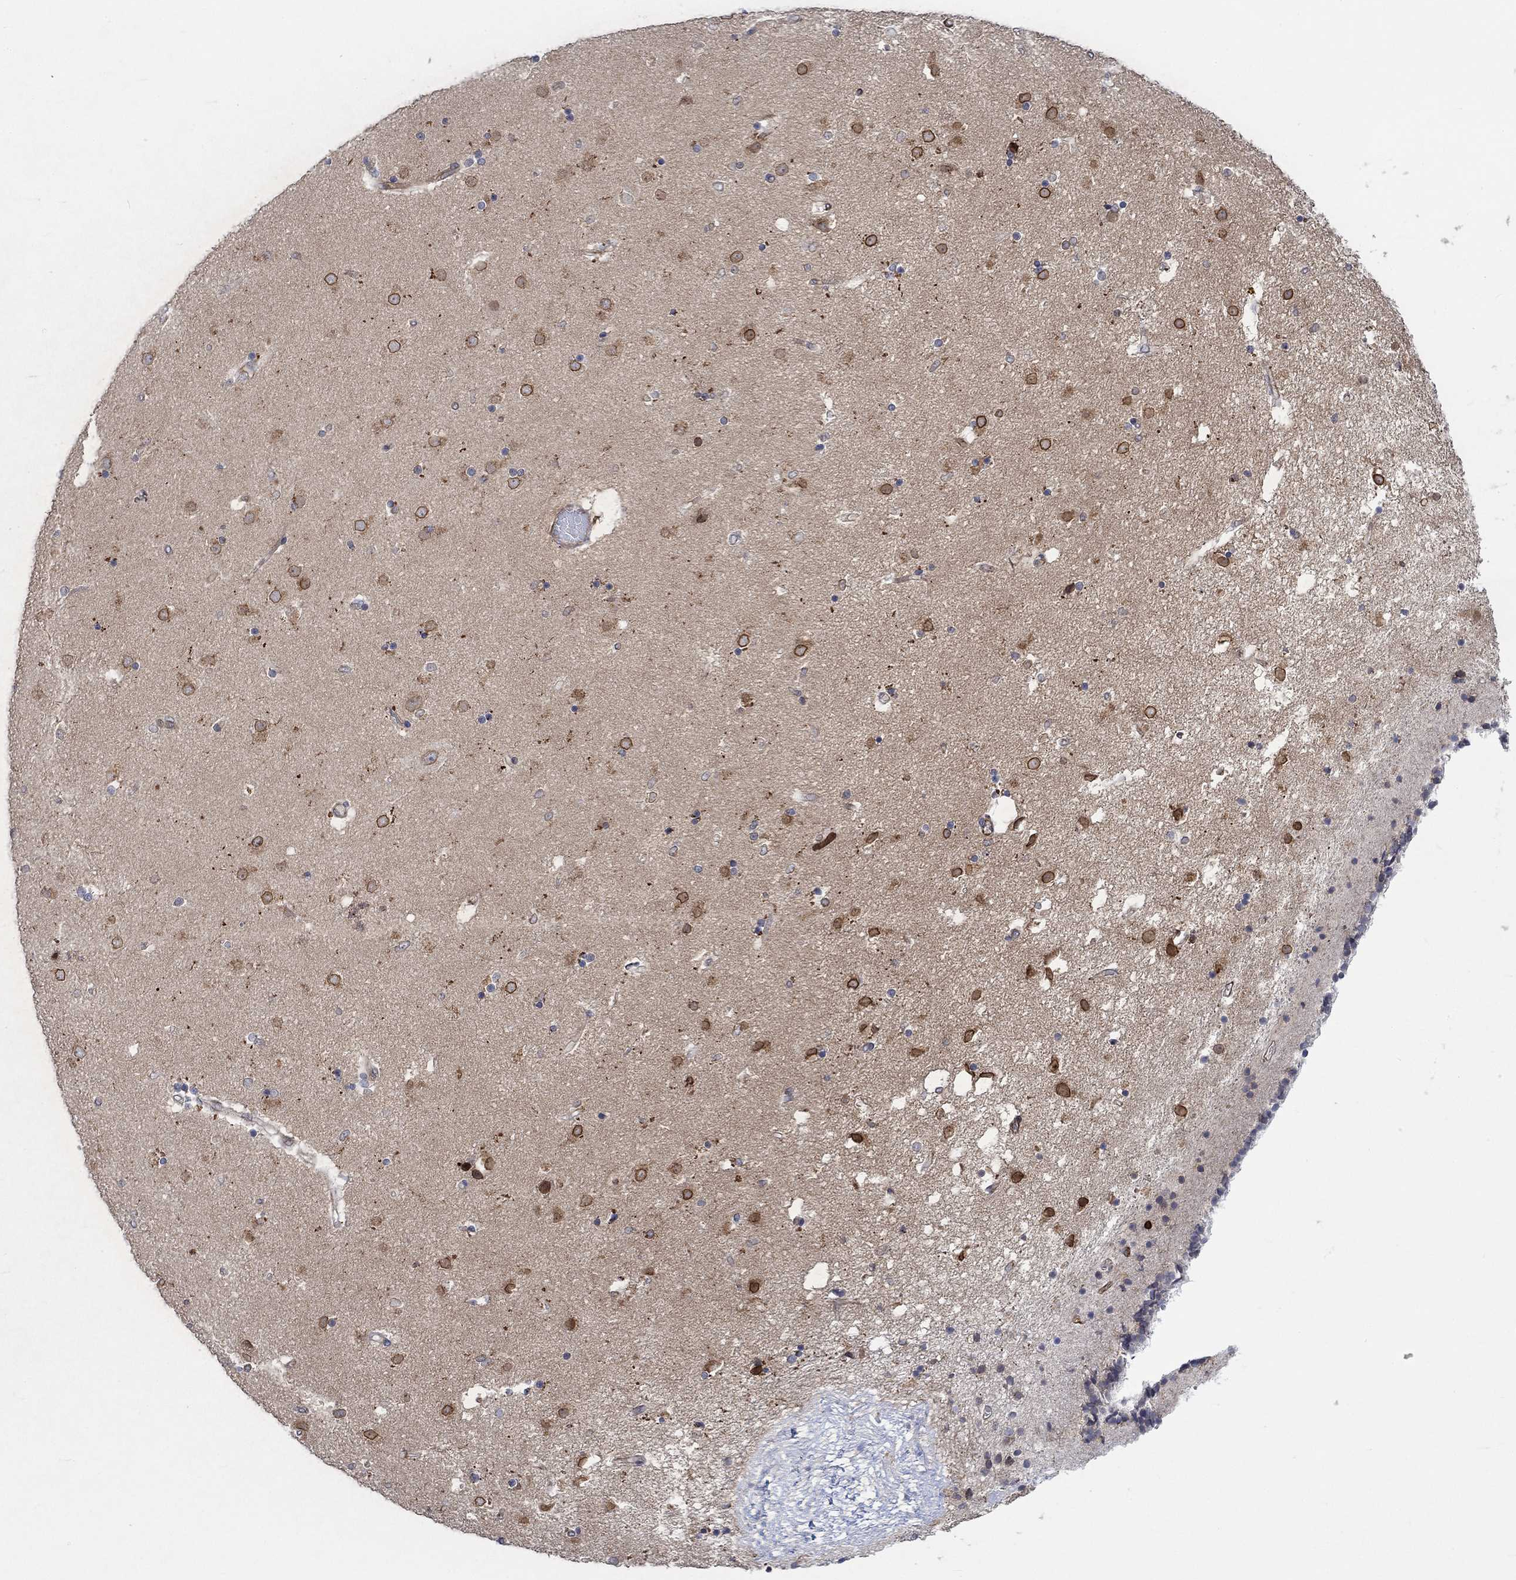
{"staining": {"intensity": "moderate", "quantity": "25%-75%", "location": "cytoplasmic/membranous,nuclear"}, "tissue": "caudate", "cell_type": "Glial cells", "image_type": "normal", "snomed": [{"axis": "morphology", "description": "Normal tissue, NOS"}, {"axis": "topography", "description": "Lateral ventricle wall"}], "caption": "Caudate stained with DAB immunohistochemistry (IHC) exhibits medium levels of moderate cytoplasmic/membranous,nuclear staining in approximately 25%-75% of glial cells. Immunohistochemistry (ihc) stains the protein in brown and the nuclei are stained blue.", "gene": "CAMK1D", "patient": {"sex": "female", "age": 71}}